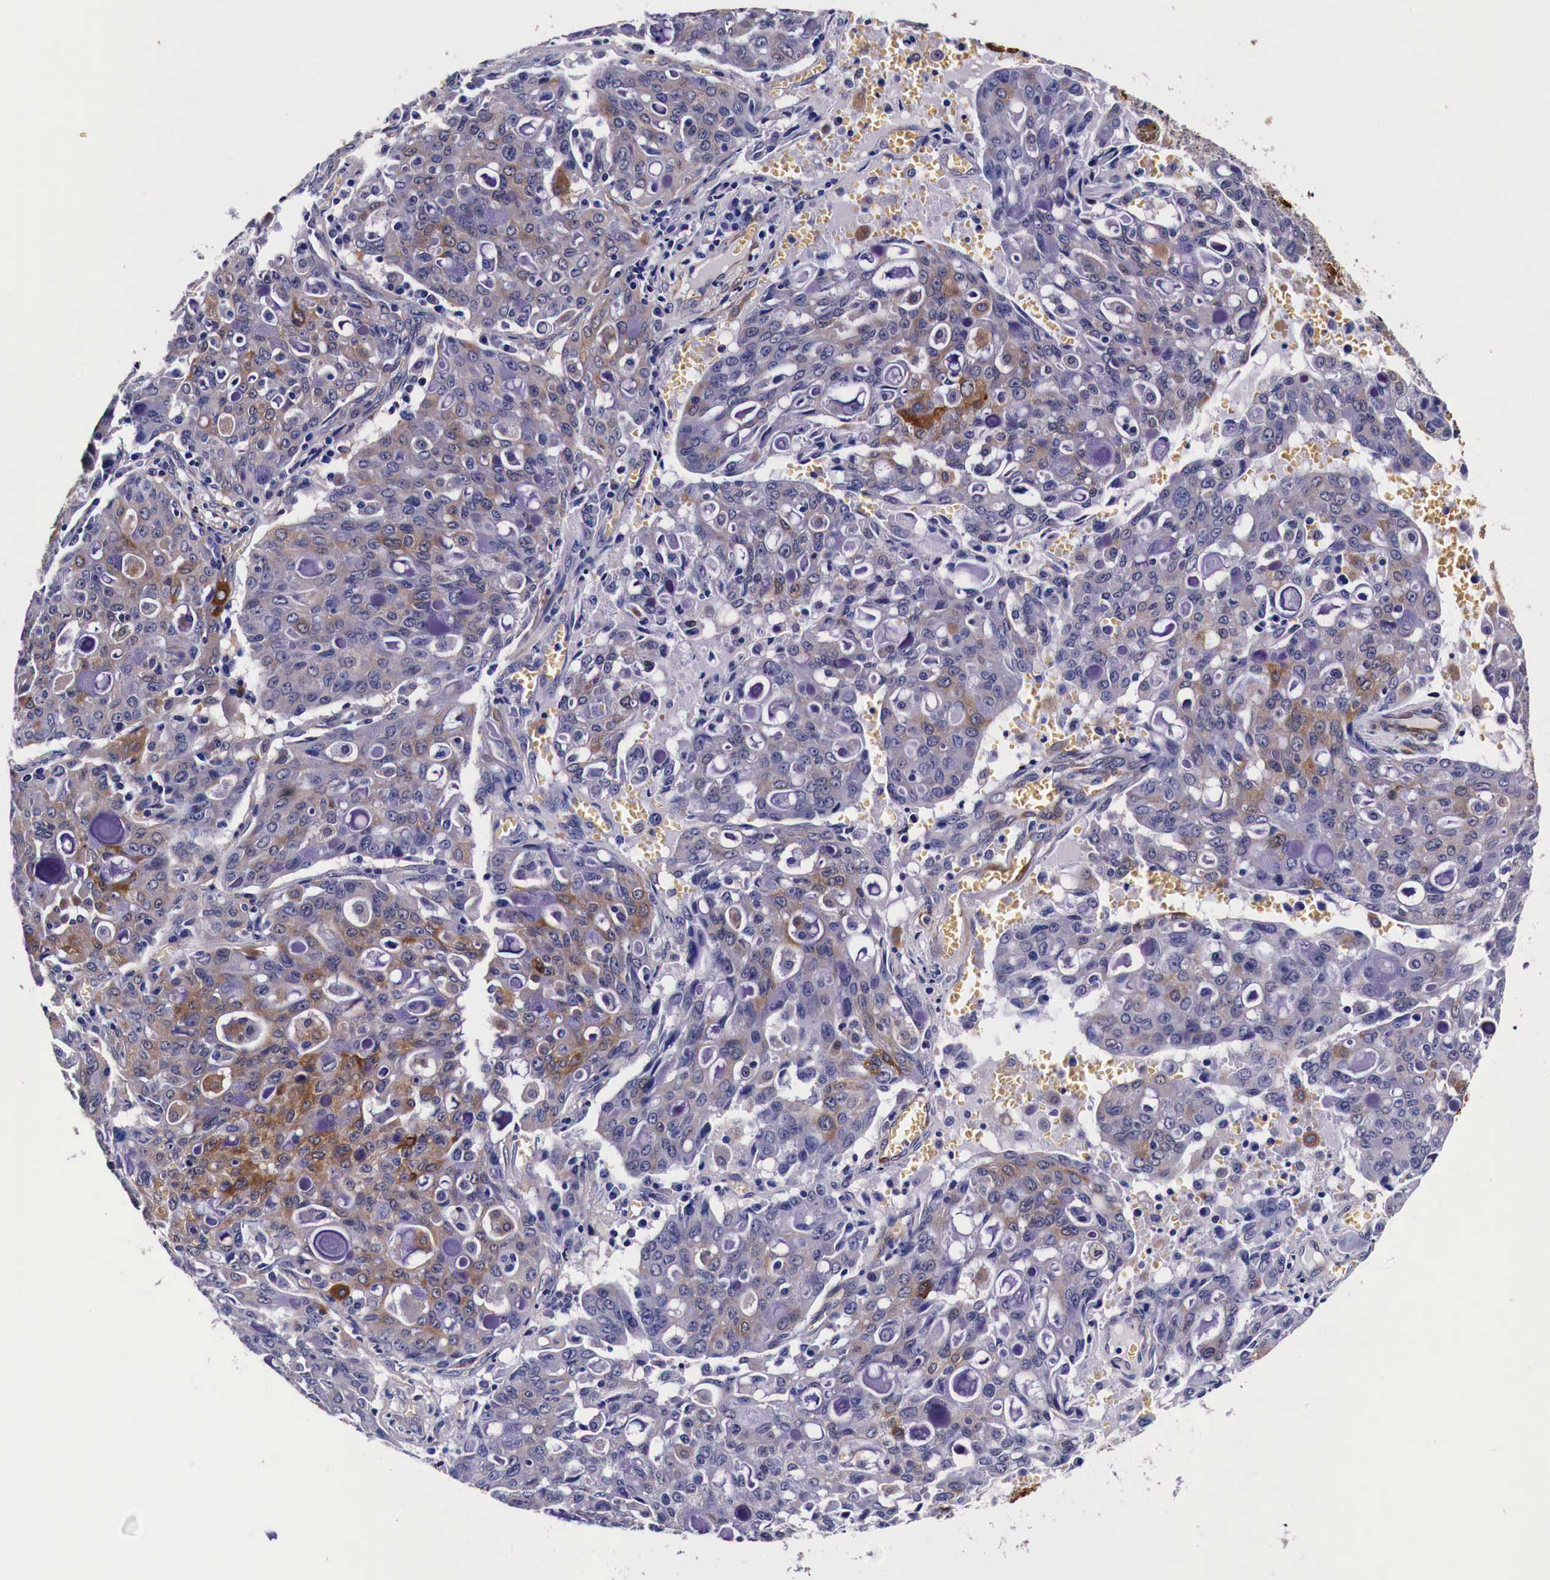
{"staining": {"intensity": "weak", "quantity": "25%-75%", "location": "cytoplasmic/membranous"}, "tissue": "lung cancer", "cell_type": "Tumor cells", "image_type": "cancer", "snomed": [{"axis": "morphology", "description": "Adenocarcinoma, NOS"}, {"axis": "topography", "description": "Lung"}], "caption": "Immunohistochemical staining of human lung cancer (adenocarcinoma) displays low levels of weak cytoplasmic/membranous positivity in approximately 25%-75% of tumor cells.", "gene": "HSPB1", "patient": {"sex": "female", "age": 44}}